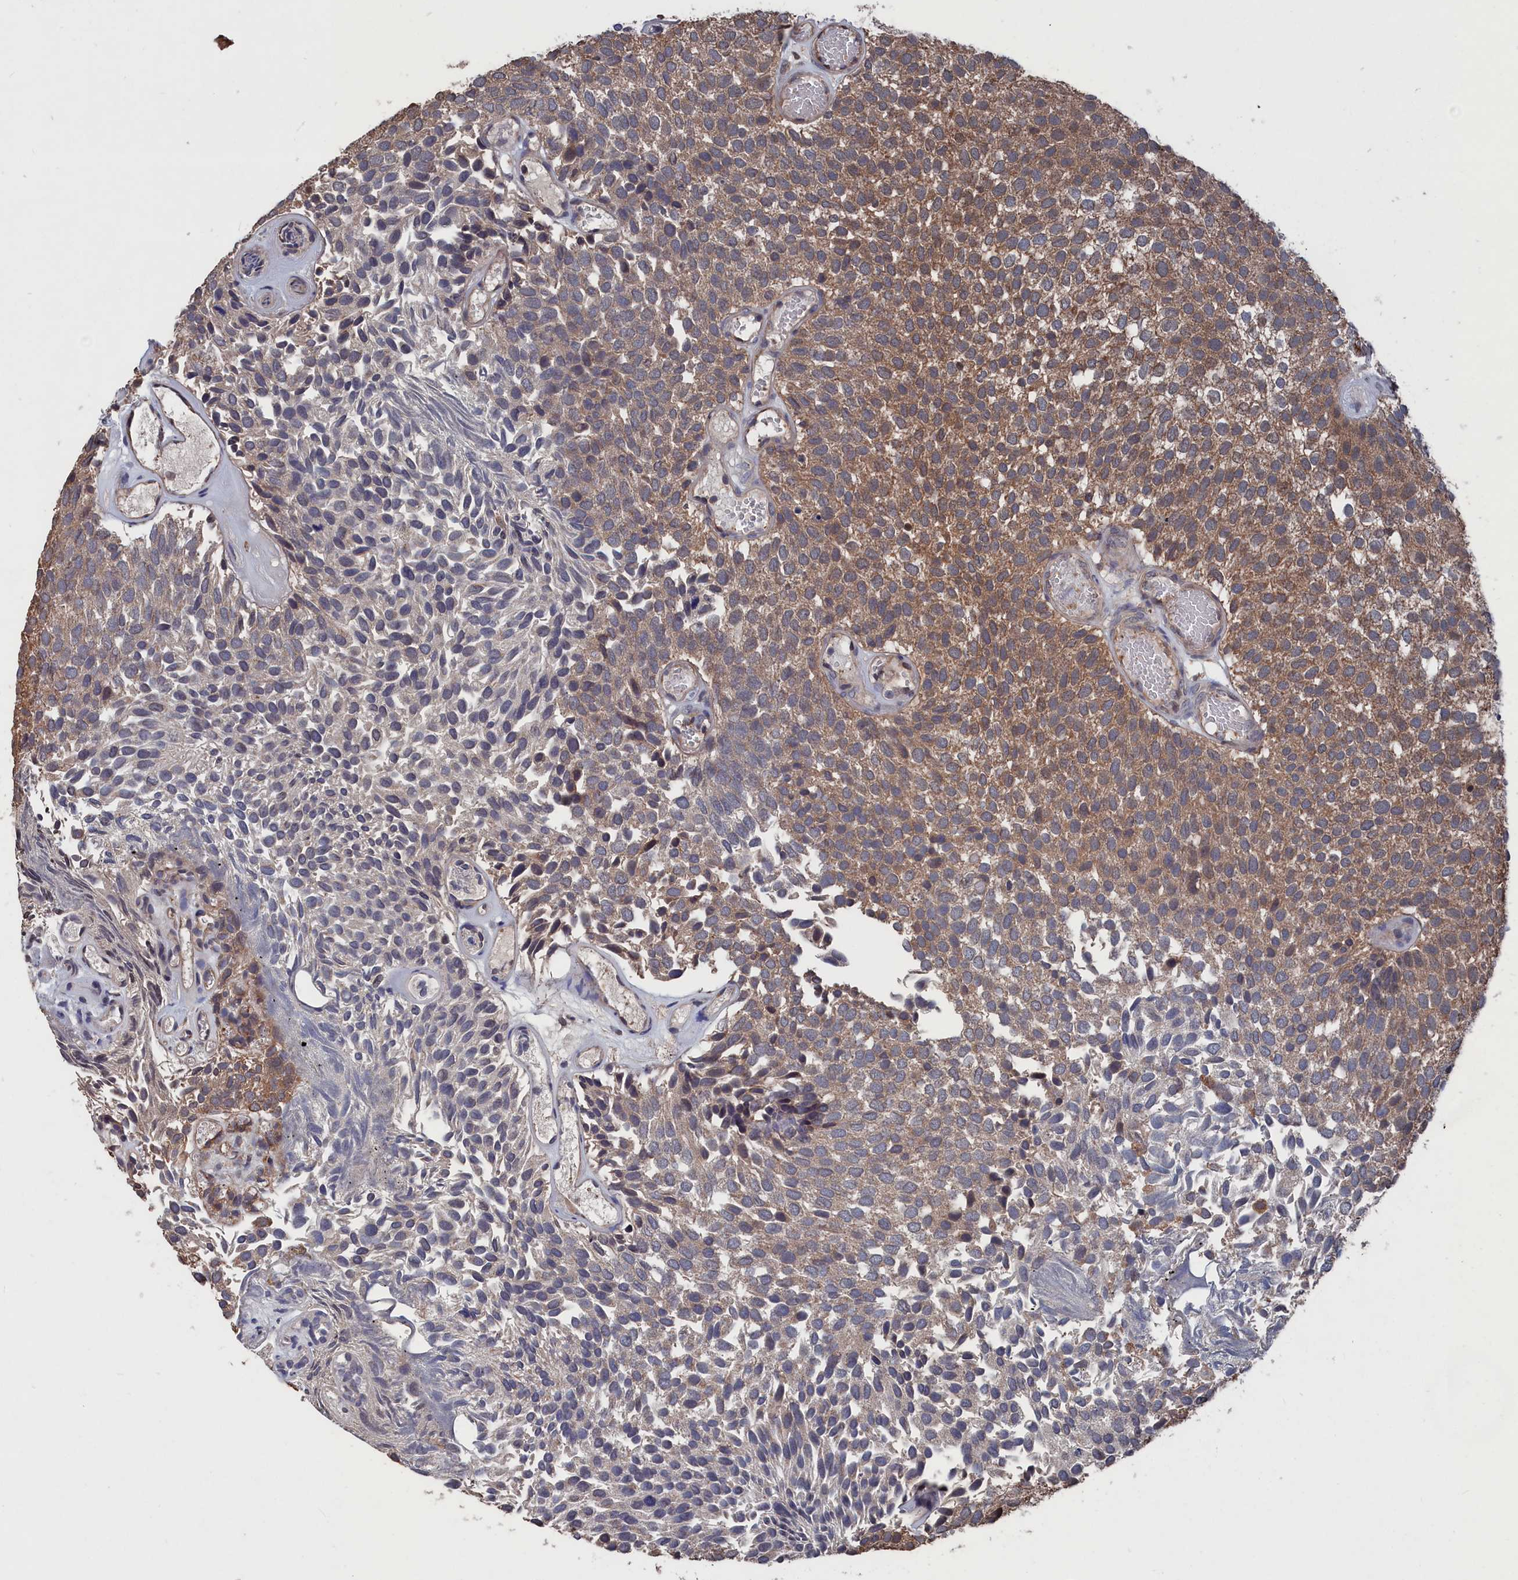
{"staining": {"intensity": "moderate", "quantity": "25%-75%", "location": "cytoplasmic/membranous"}, "tissue": "urothelial cancer", "cell_type": "Tumor cells", "image_type": "cancer", "snomed": [{"axis": "morphology", "description": "Urothelial carcinoma, Low grade"}, {"axis": "topography", "description": "Urinary bladder"}], "caption": "Urothelial cancer stained with IHC exhibits moderate cytoplasmic/membranous positivity in about 25%-75% of tumor cells.", "gene": "PDE12", "patient": {"sex": "male", "age": 89}}